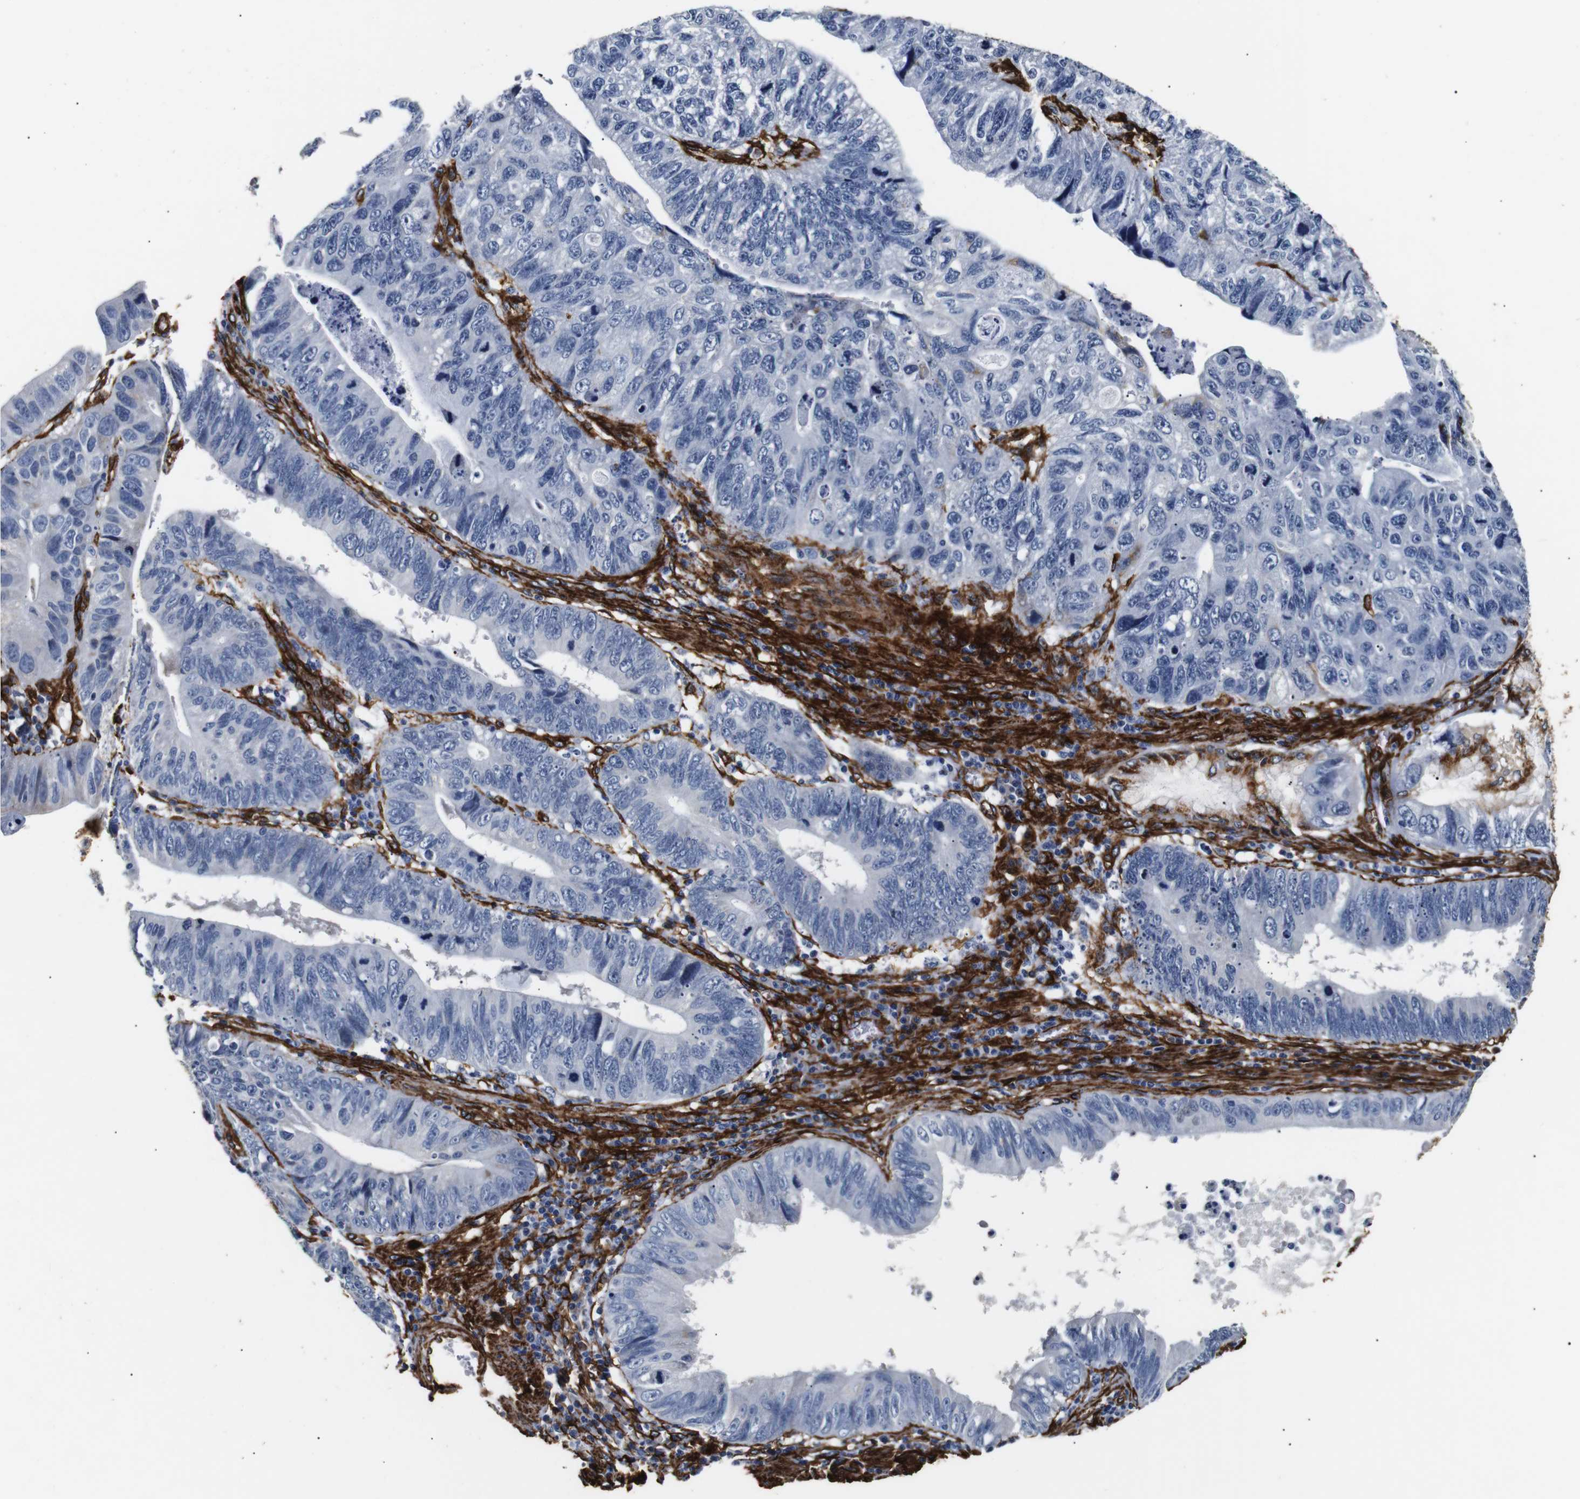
{"staining": {"intensity": "negative", "quantity": "none", "location": "none"}, "tissue": "stomach cancer", "cell_type": "Tumor cells", "image_type": "cancer", "snomed": [{"axis": "morphology", "description": "Adenocarcinoma, NOS"}, {"axis": "topography", "description": "Stomach"}], "caption": "Immunohistochemical staining of human stomach cancer reveals no significant positivity in tumor cells. The staining is performed using DAB (3,3'-diaminobenzidine) brown chromogen with nuclei counter-stained in using hematoxylin.", "gene": "CAV2", "patient": {"sex": "male", "age": 59}}